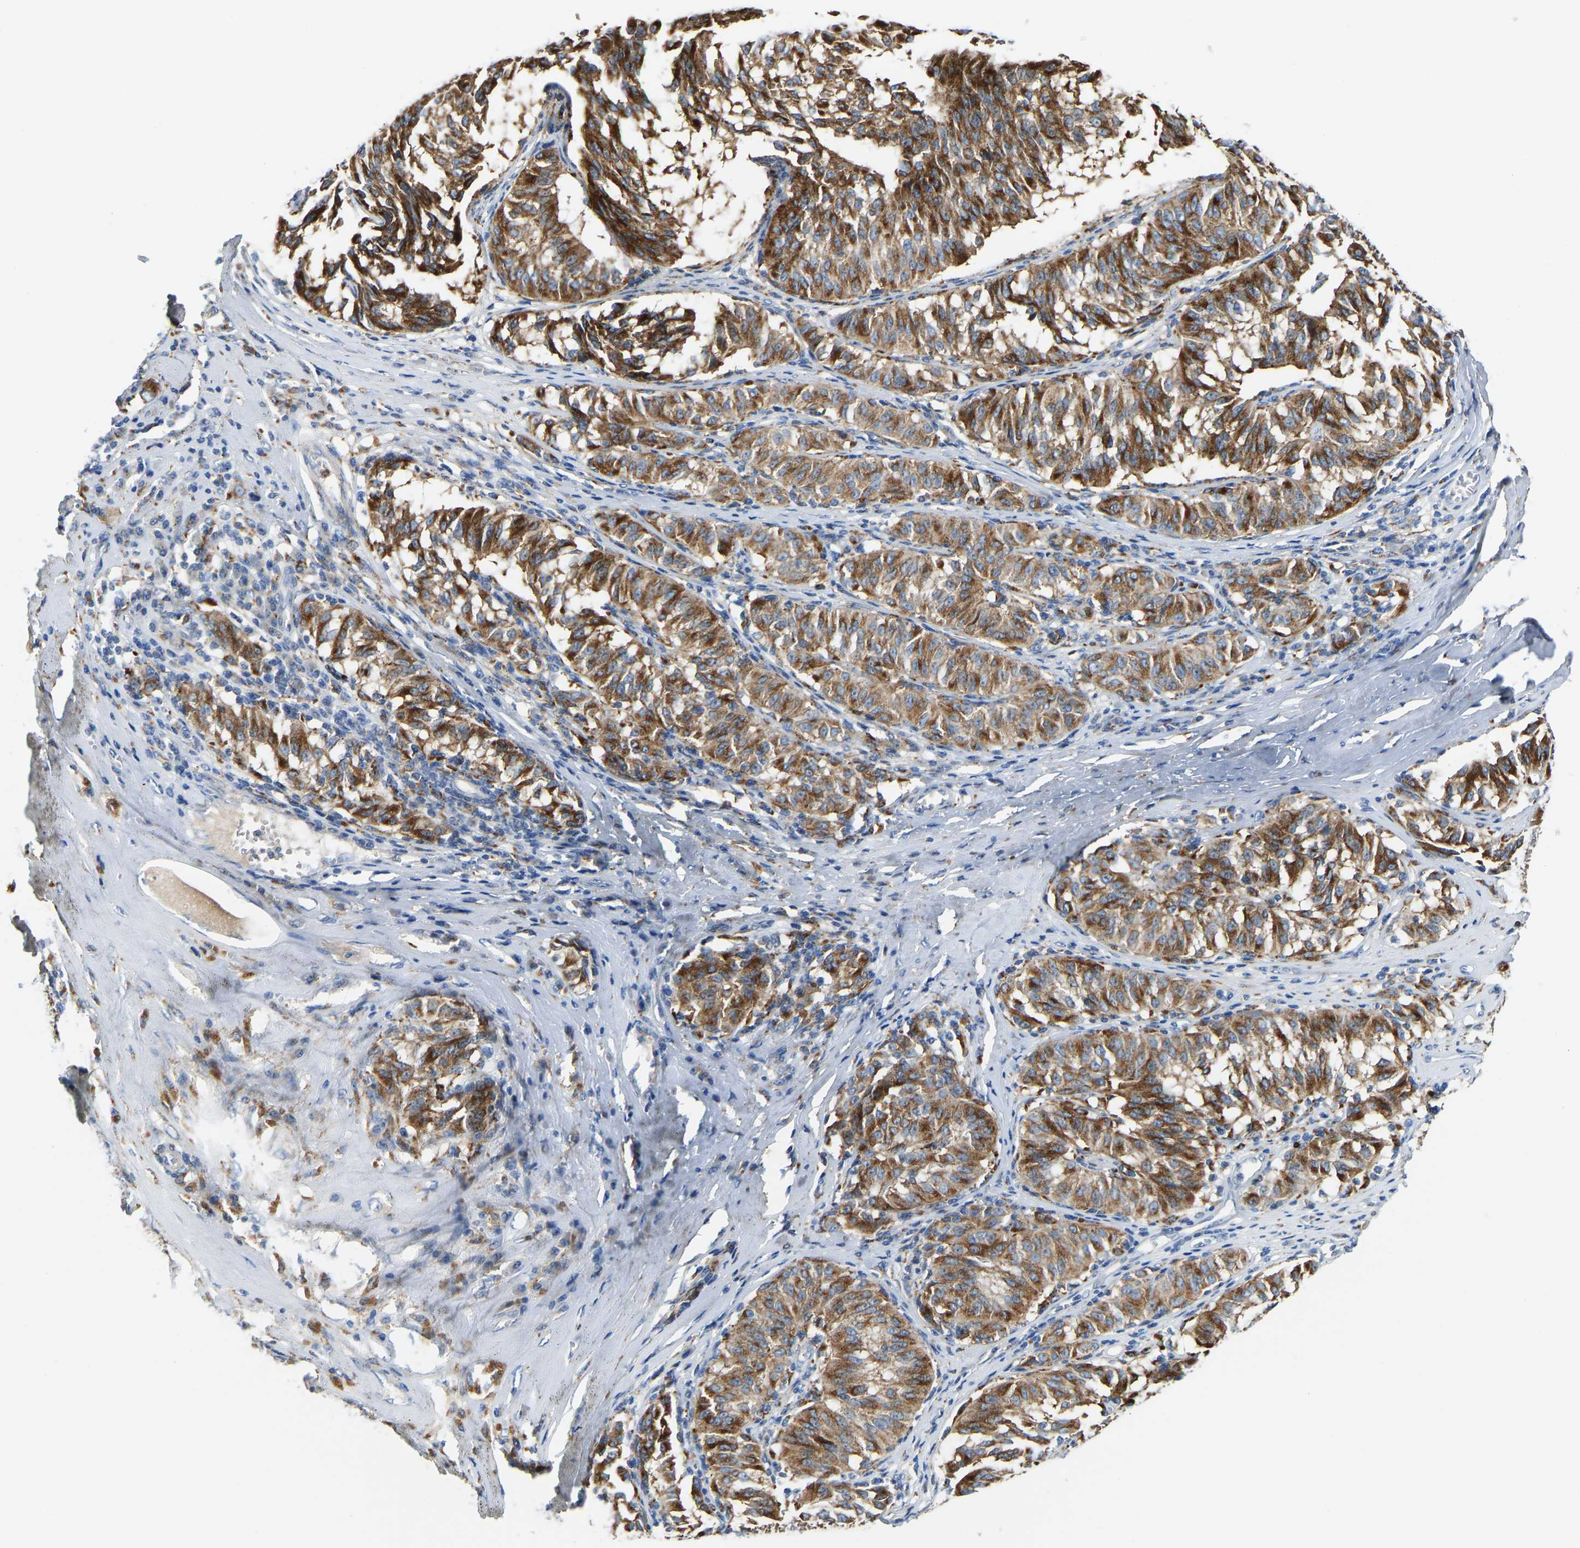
{"staining": {"intensity": "strong", "quantity": ">75%", "location": "cytoplasmic/membranous"}, "tissue": "melanoma", "cell_type": "Tumor cells", "image_type": "cancer", "snomed": [{"axis": "morphology", "description": "Malignant melanoma, NOS"}, {"axis": "topography", "description": "Skin"}], "caption": "A high-resolution histopathology image shows IHC staining of melanoma, which displays strong cytoplasmic/membranous positivity in about >75% of tumor cells. The staining was performed using DAB (3,3'-diaminobenzidine), with brown indicating positive protein expression. Nuclei are stained blue with hematoxylin.", "gene": "ATP6V1E1", "patient": {"sex": "female", "age": 72}}